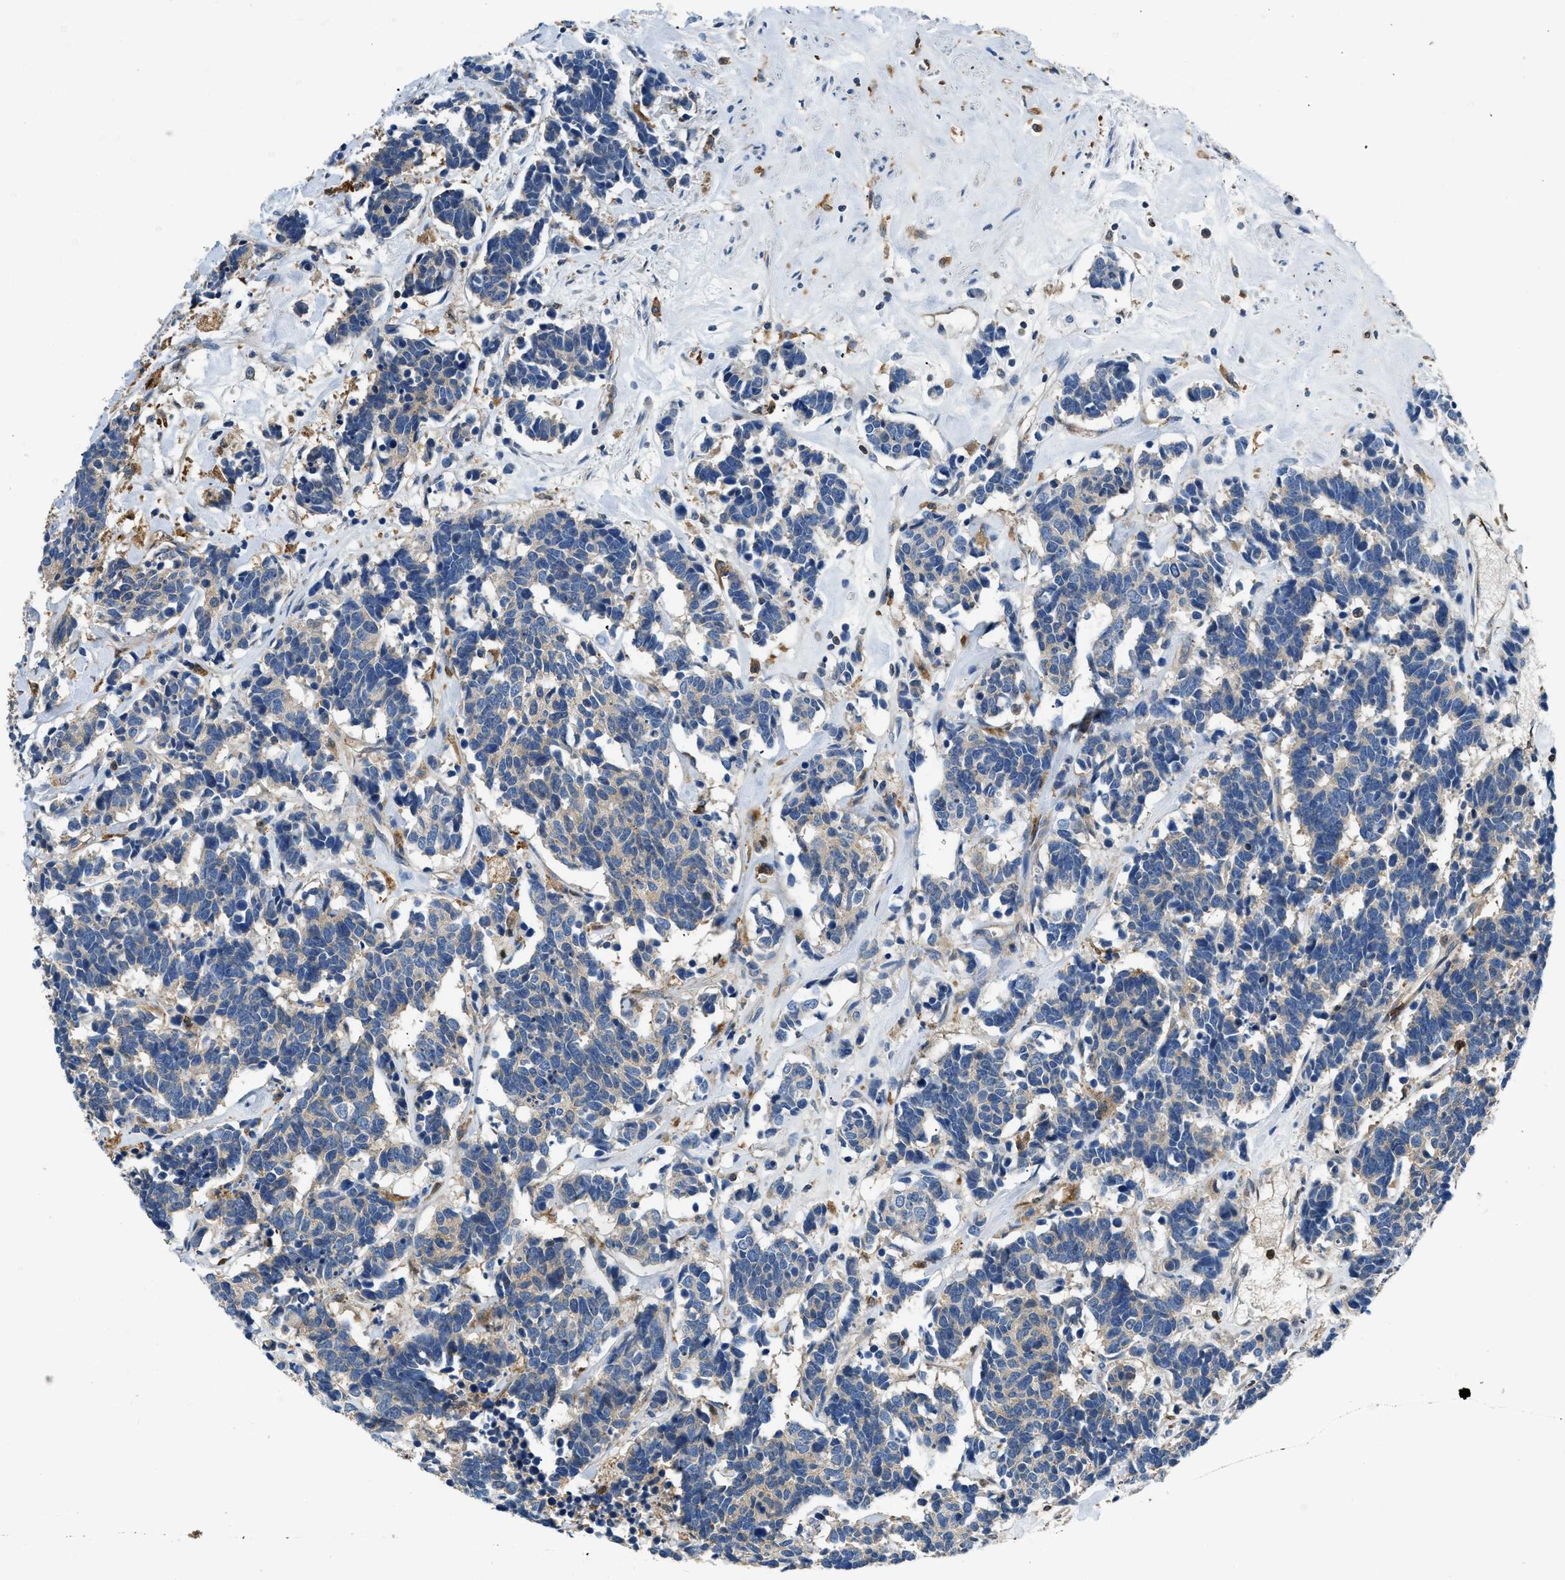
{"staining": {"intensity": "negative", "quantity": "none", "location": "none"}, "tissue": "carcinoid", "cell_type": "Tumor cells", "image_type": "cancer", "snomed": [{"axis": "morphology", "description": "Carcinoma, NOS"}, {"axis": "morphology", "description": "Carcinoid, malignant, NOS"}, {"axis": "topography", "description": "Urinary bladder"}], "caption": "The histopathology image exhibits no staining of tumor cells in carcinoid.", "gene": "PKM", "patient": {"sex": "male", "age": 57}}